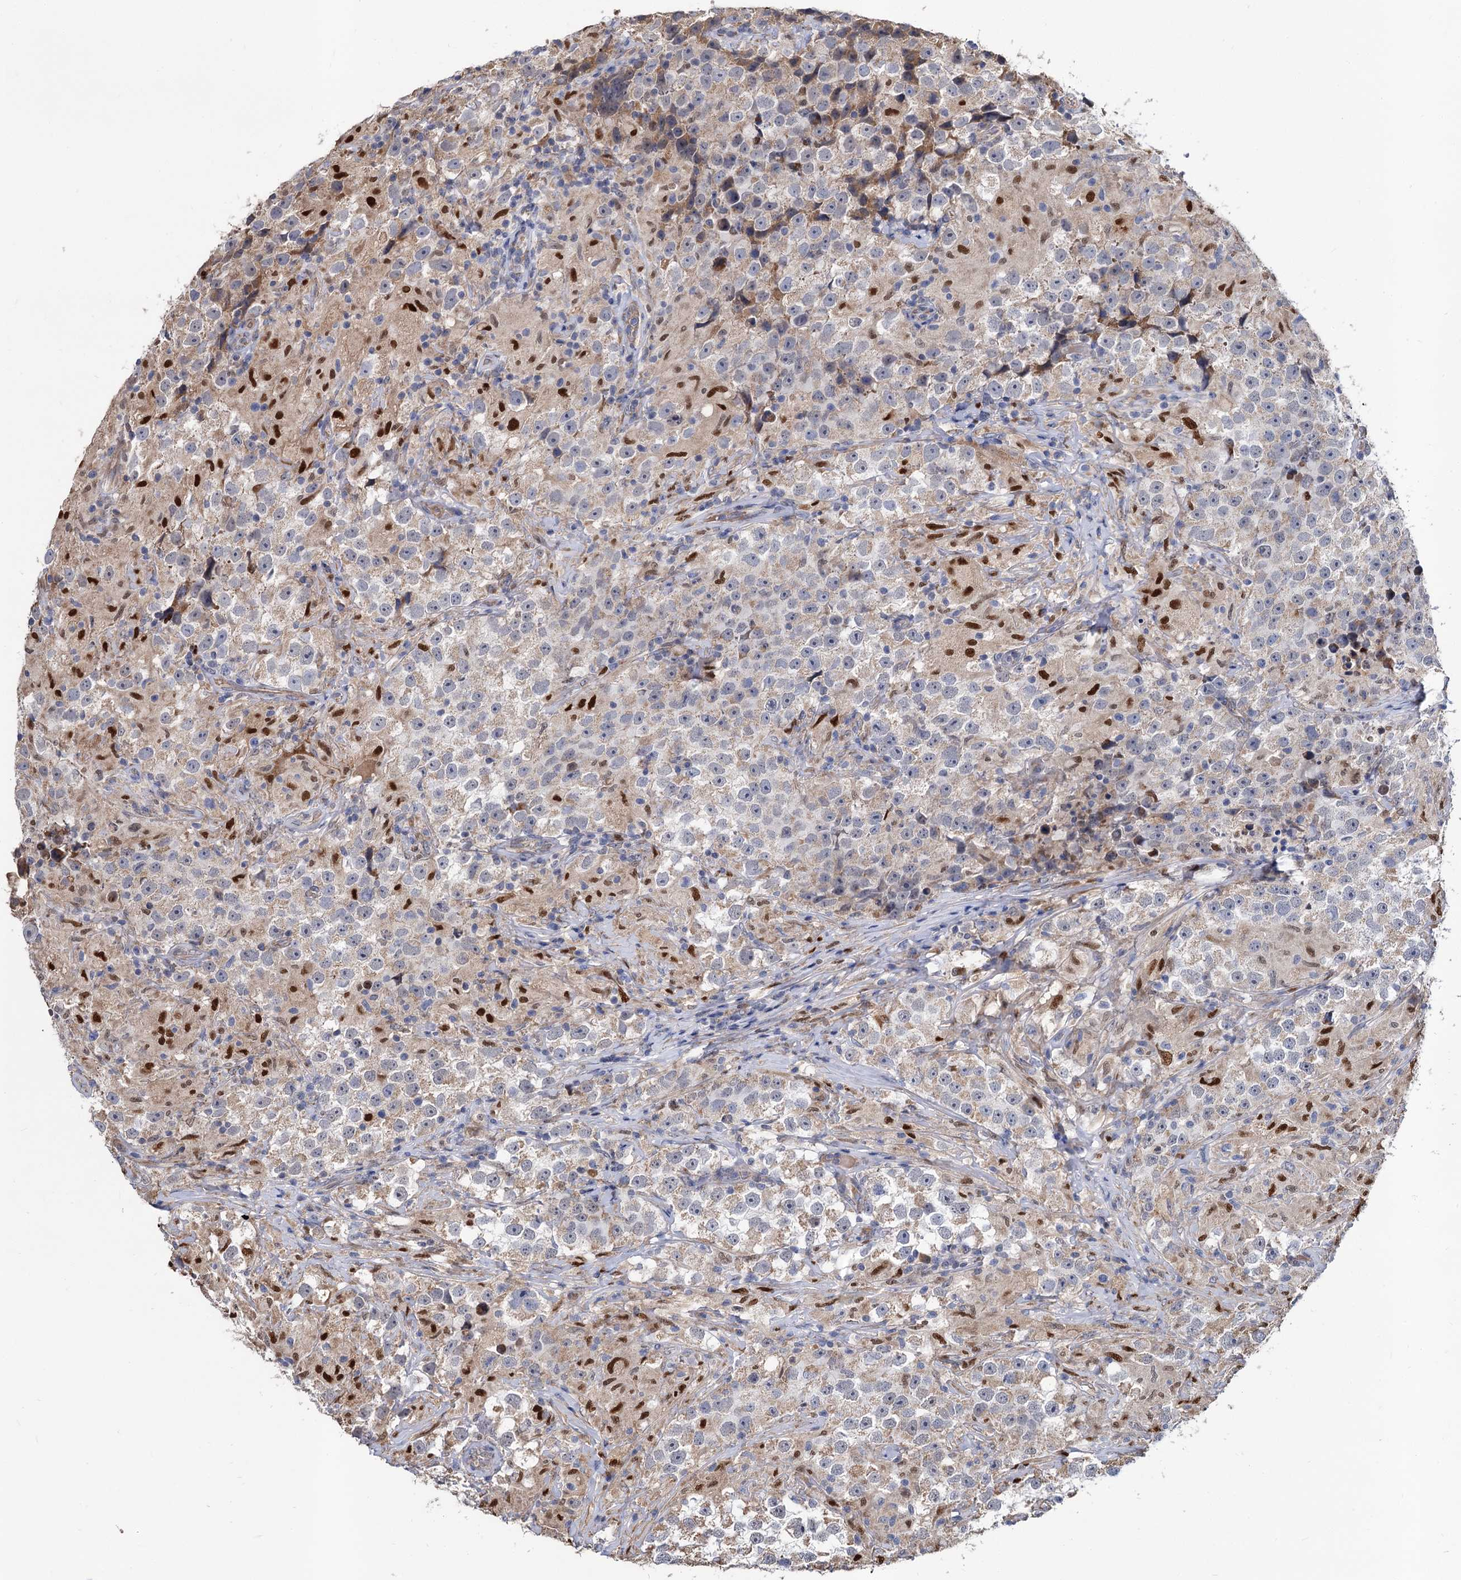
{"staining": {"intensity": "negative", "quantity": "none", "location": "none"}, "tissue": "testis cancer", "cell_type": "Tumor cells", "image_type": "cancer", "snomed": [{"axis": "morphology", "description": "Seminoma, NOS"}, {"axis": "topography", "description": "Testis"}], "caption": "Tumor cells show no significant expression in seminoma (testis).", "gene": "ALKBH7", "patient": {"sex": "male", "age": 46}}